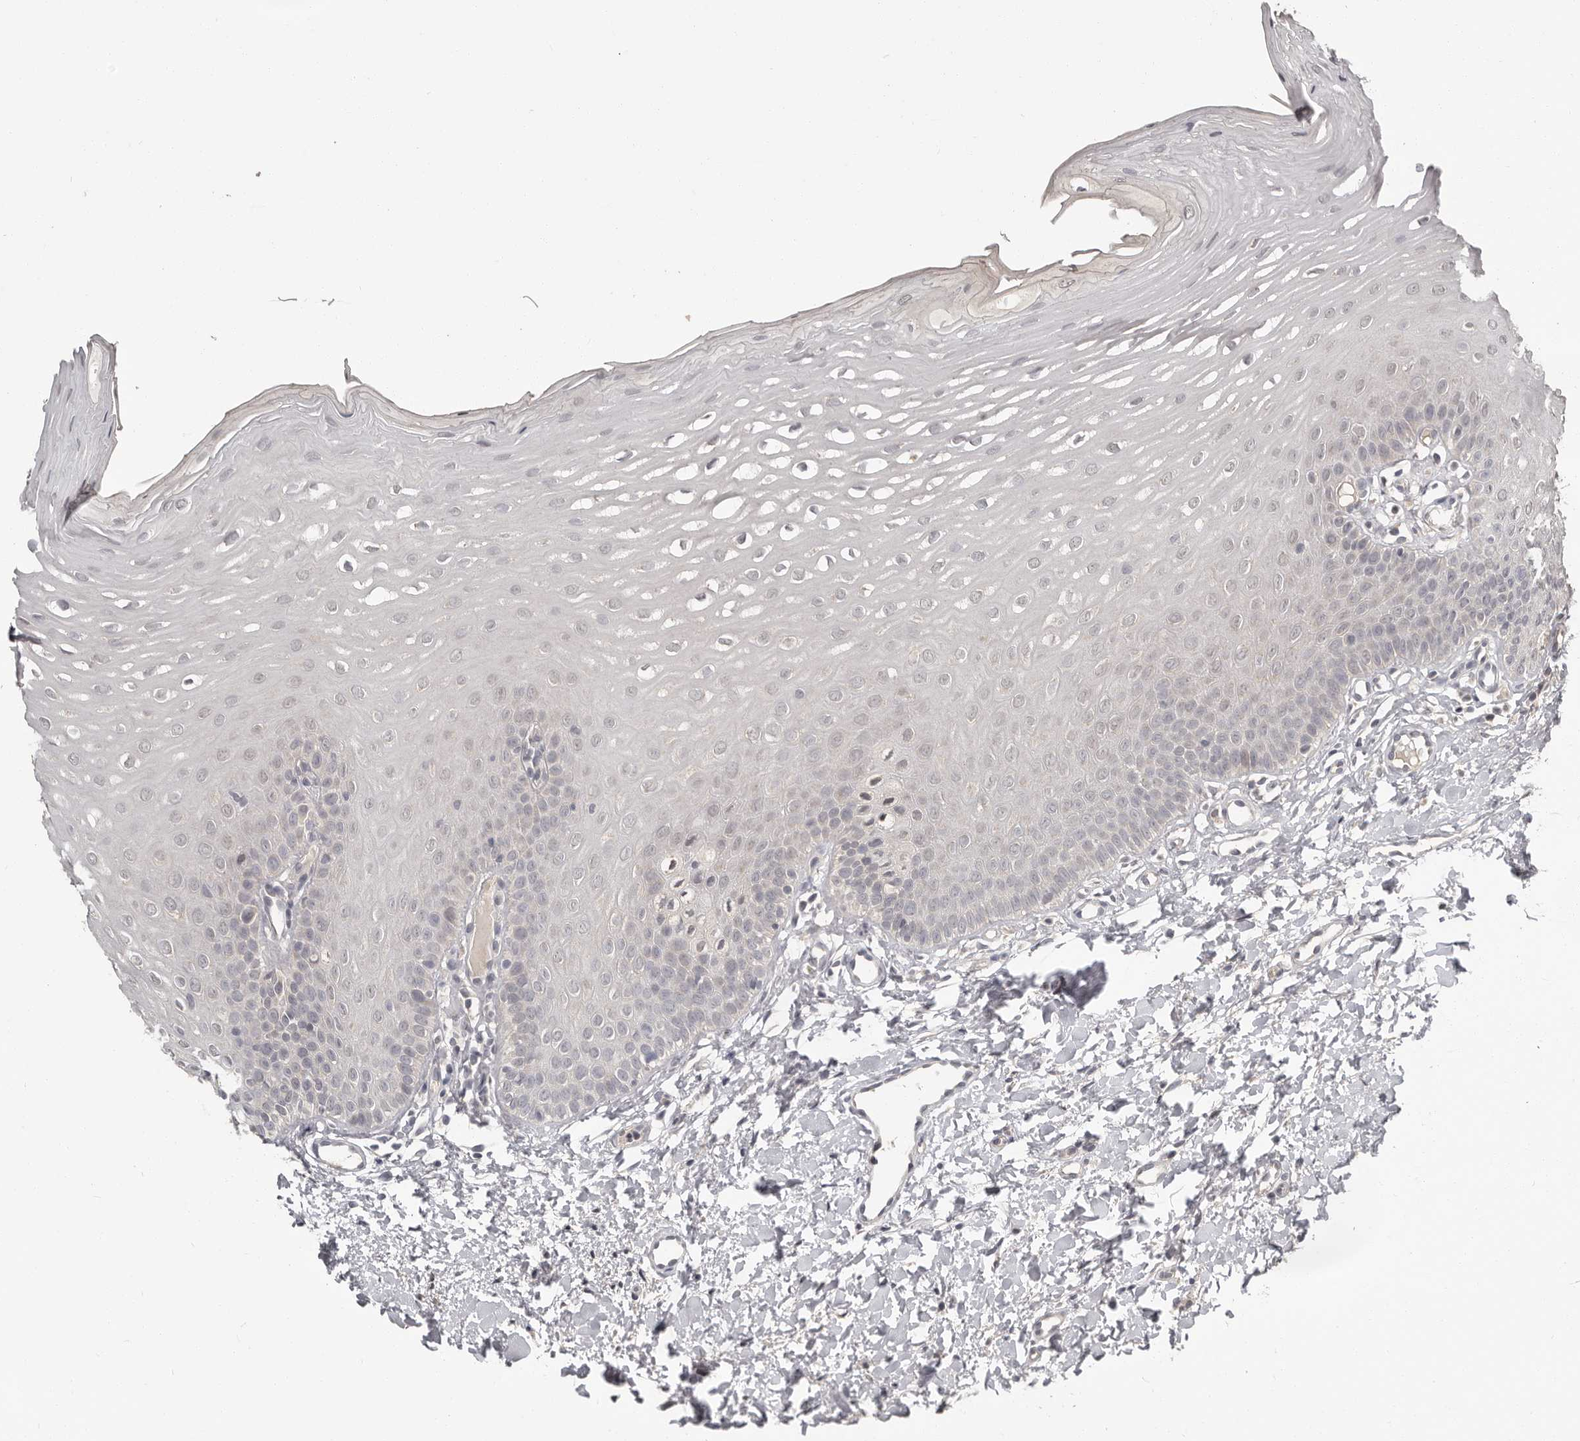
{"staining": {"intensity": "weak", "quantity": "<25%", "location": "nuclear"}, "tissue": "oral mucosa", "cell_type": "Squamous epithelial cells", "image_type": "normal", "snomed": [{"axis": "morphology", "description": "Normal tissue, NOS"}, {"axis": "topography", "description": "Oral tissue"}], "caption": "Immunohistochemical staining of unremarkable human oral mucosa displays no significant staining in squamous epithelial cells. (Brightfield microscopy of DAB (3,3'-diaminobenzidine) immunohistochemistry (IHC) at high magnification).", "gene": "ZFP14", "patient": {"sex": "female", "age": 39}}